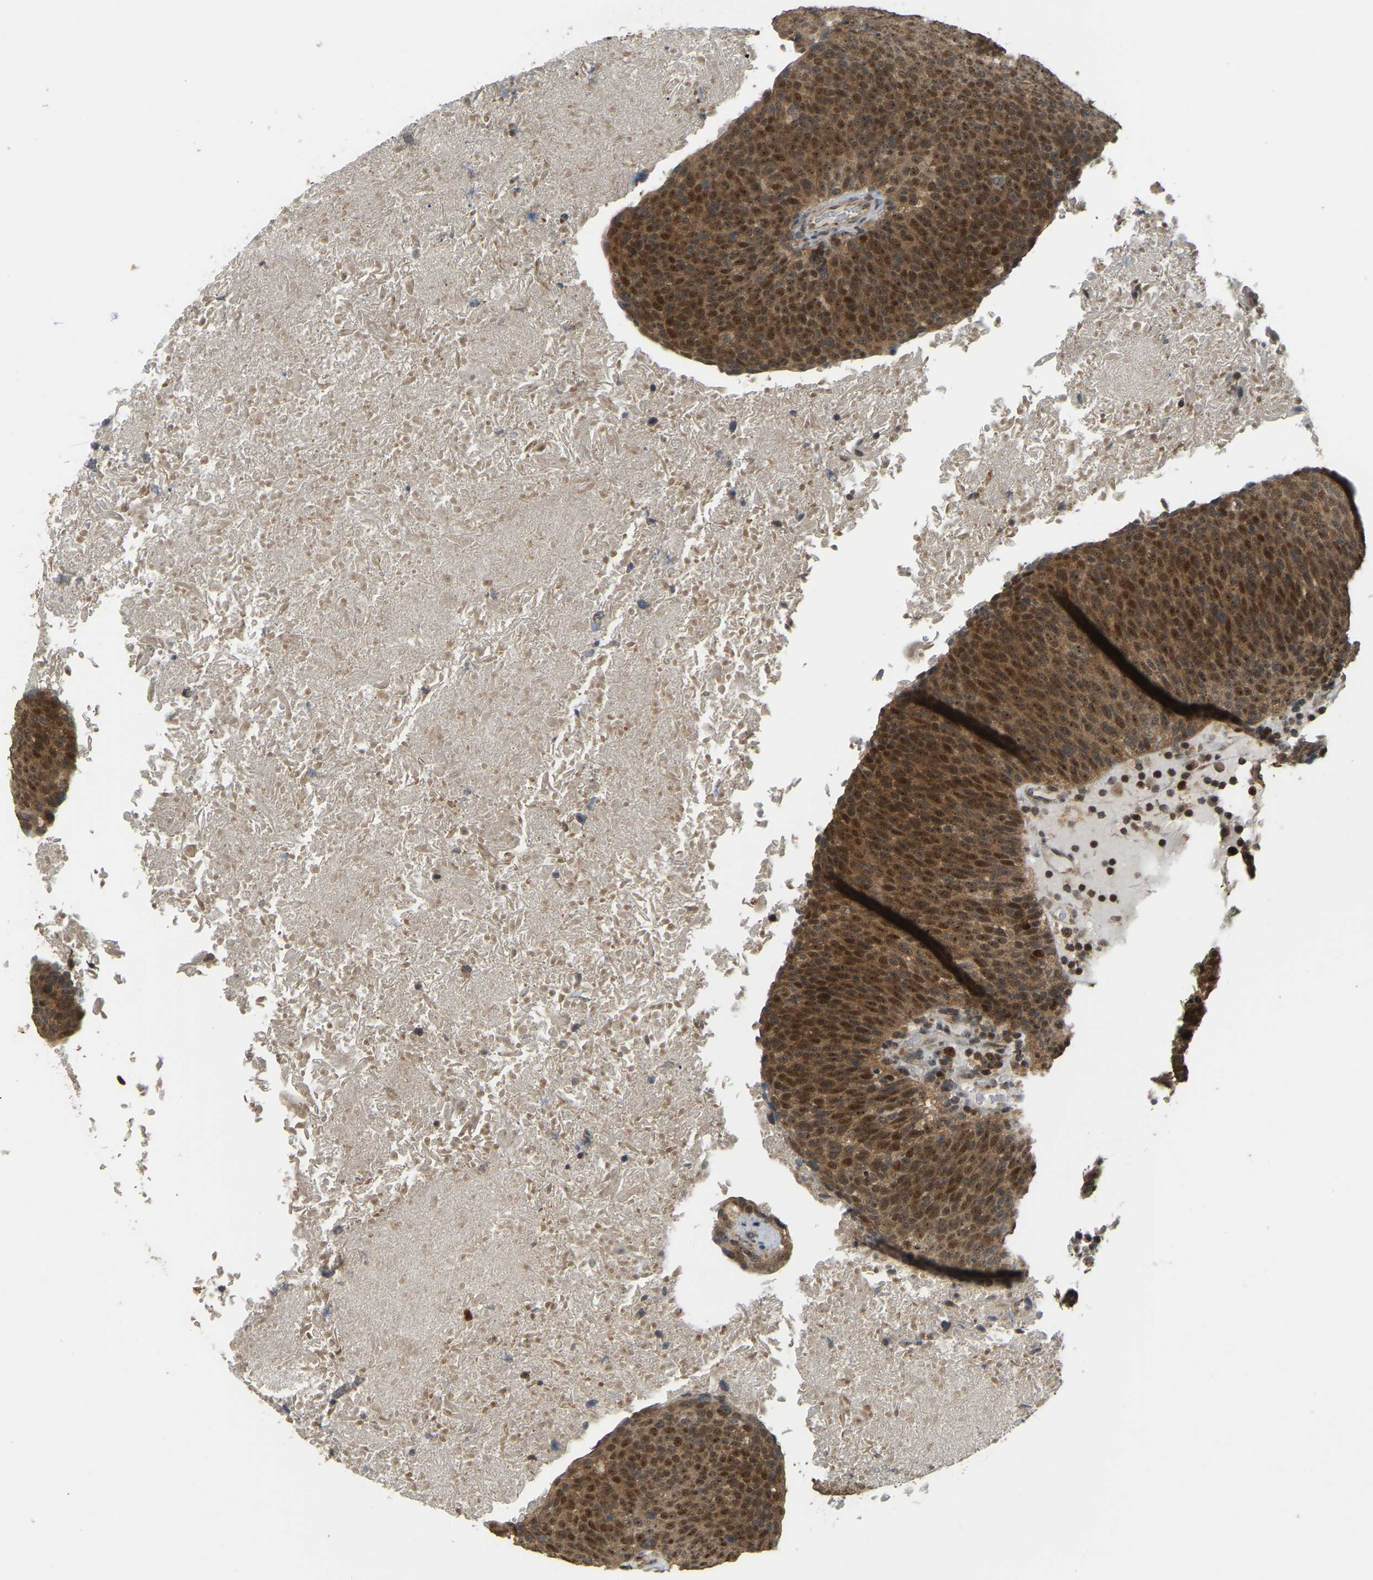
{"staining": {"intensity": "strong", "quantity": ">75%", "location": "cytoplasmic/membranous,nuclear"}, "tissue": "head and neck cancer", "cell_type": "Tumor cells", "image_type": "cancer", "snomed": [{"axis": "morphology", "description": "Squamous cell carcinoma, NOS"}, {"axis": "morphology", "description": "Squamous cell carcinoma, metastatic, NOS"}, {"axis": "topography", "description": "Lymph node"}, {"axis": "topography", "description": "Head-Neck"}], "caption": "Immunohistochemical staining of head and neck cancer reveals high levels of strong cytoplasmic/membranous and nuclear positivity in about >75% of tumor cells.", "gene": "BRF2", "patient": {"sex": "male", "age": 62}}